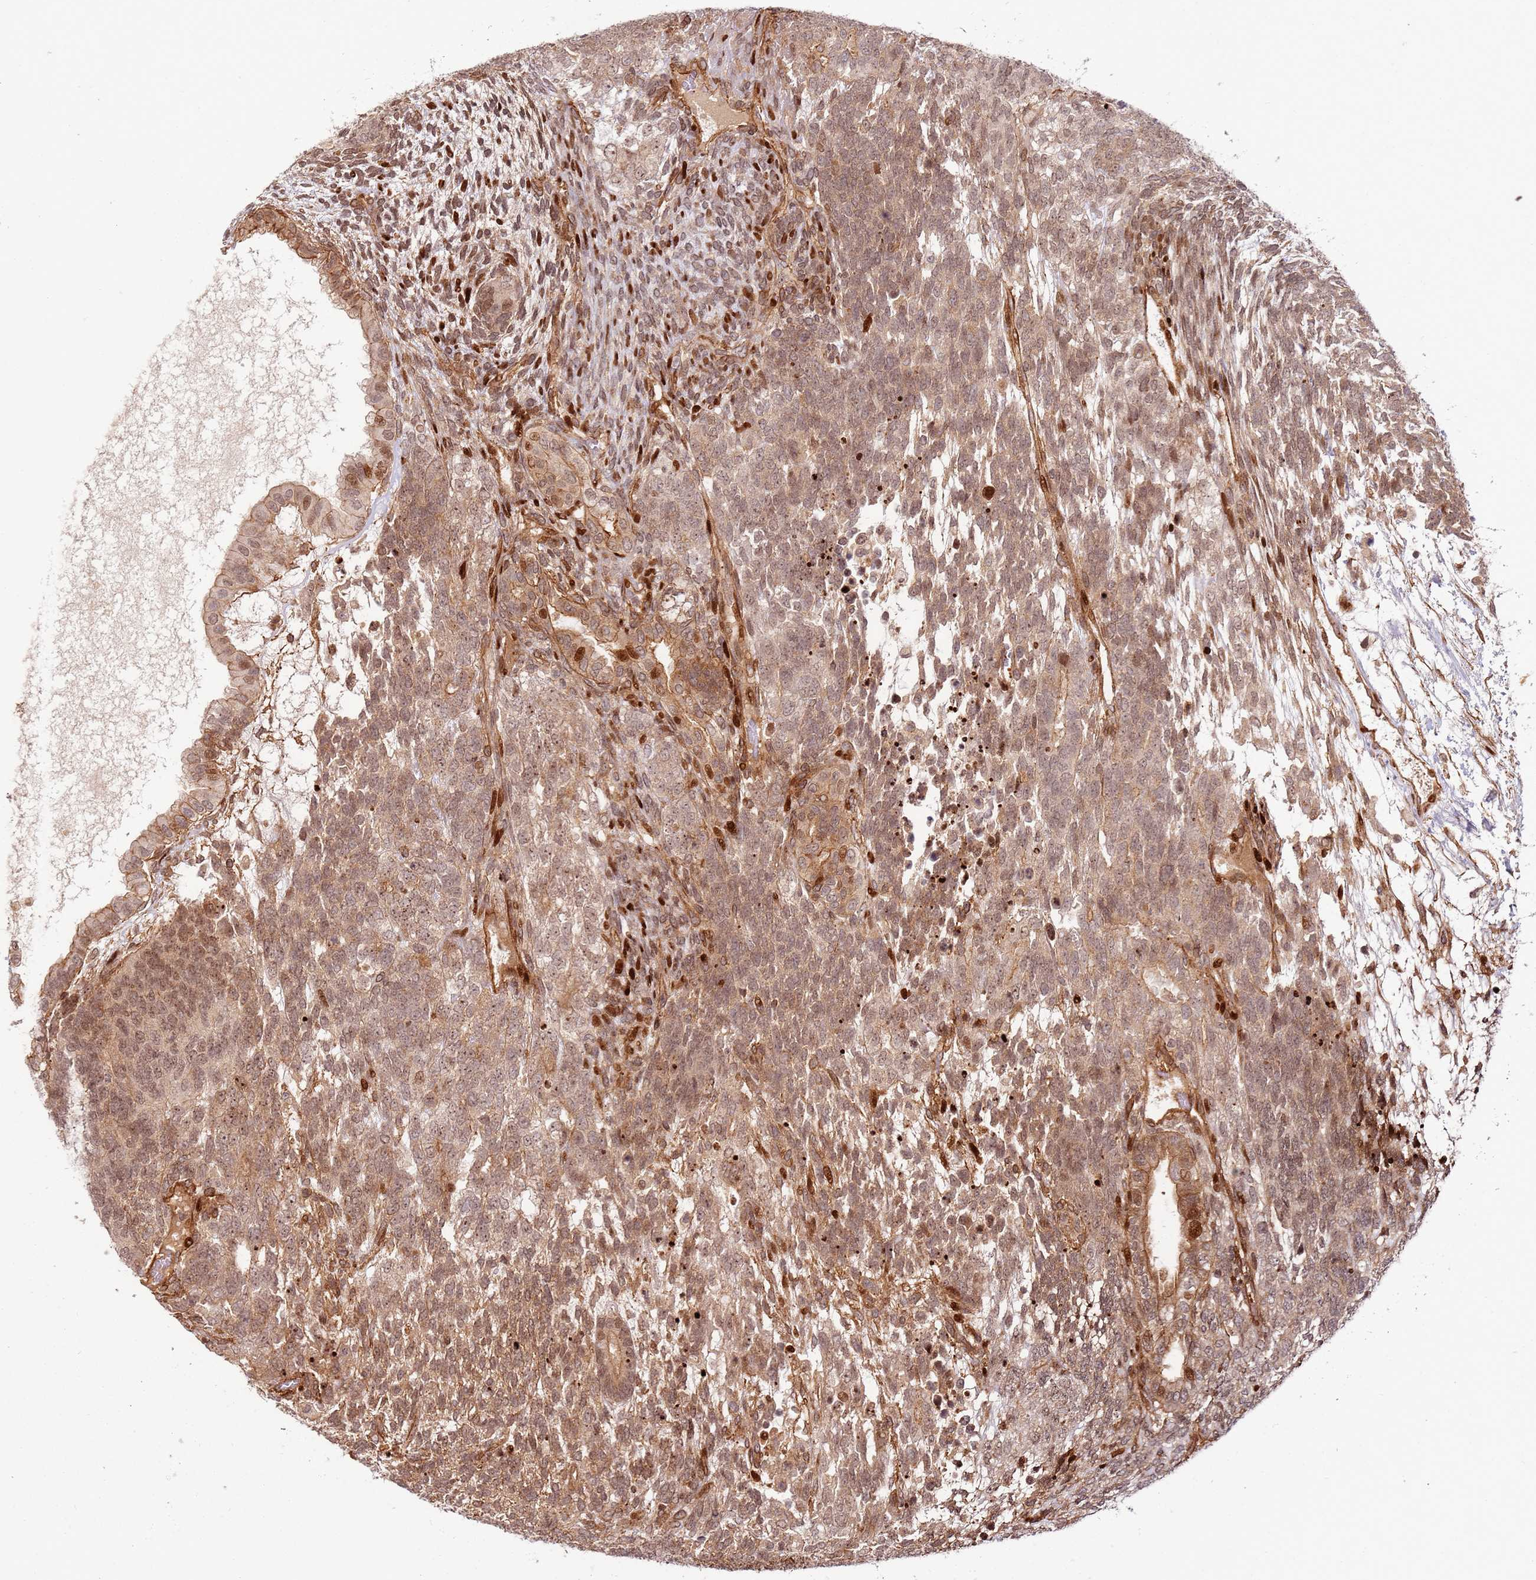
{"staining": {"intensity": "moderate", "quantity": ">75%", "location": "cytoplasmic/membranous,nuclear"}, "tissue": "testis cancer", "cell_type": "Tumor cells", "image_type": "cancer", "snomed": [{"axis": "morphology", "description": "Carcinoma, Embryonal, NOS"}, {"axis": "topography", "description": "Testis"}], "caption": "IHC histopathology image of human embryonal carcinoma (testis) stained for a protein (brown), which demonstrates medium levels of moderate cytoplasmic/membranous and nuclear positivity in approximately >75% of tumor cells.", "gene": "TMEM233", "patient": {"sex": "male", "age": 23}}